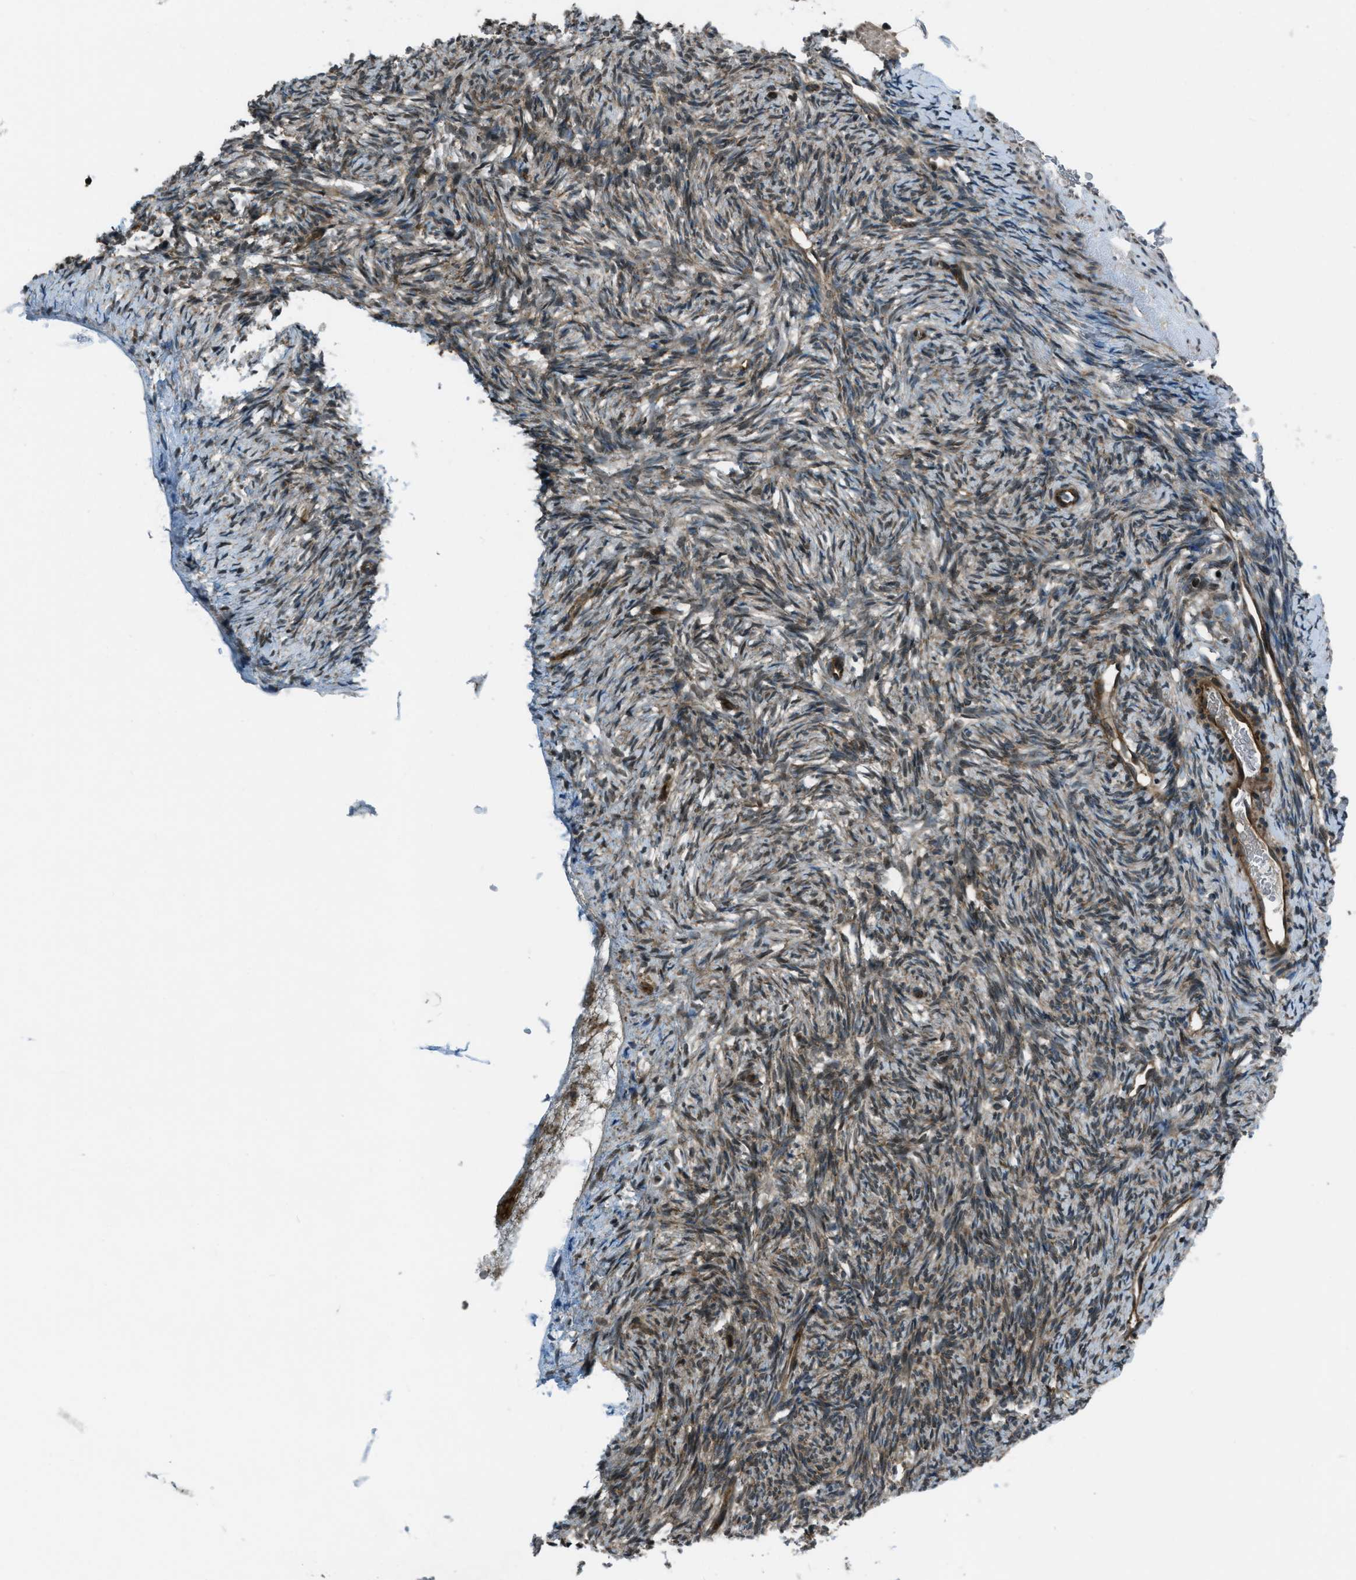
{"staining": {"intensity": "weak", "quantity": "25%-75%", "location": "cytoplasmic/membranous"}, "tissue": "ovary", "cell_type": "Ovarian stroma cells", "image_type": "normal", "snomed": [{"axis": "morphology", "description": "Normal tissue, NOS"}, {"axis": "topography", "description": "Ovary"}], "caption": "Ovarian stroma cells reveal low levels of weak cytoplasmic/membranous expression in about 25%-75% of cells in unremarkable ovary.", "gene": "ASAP2", "patient": {"sex": "female", "age": 33}}